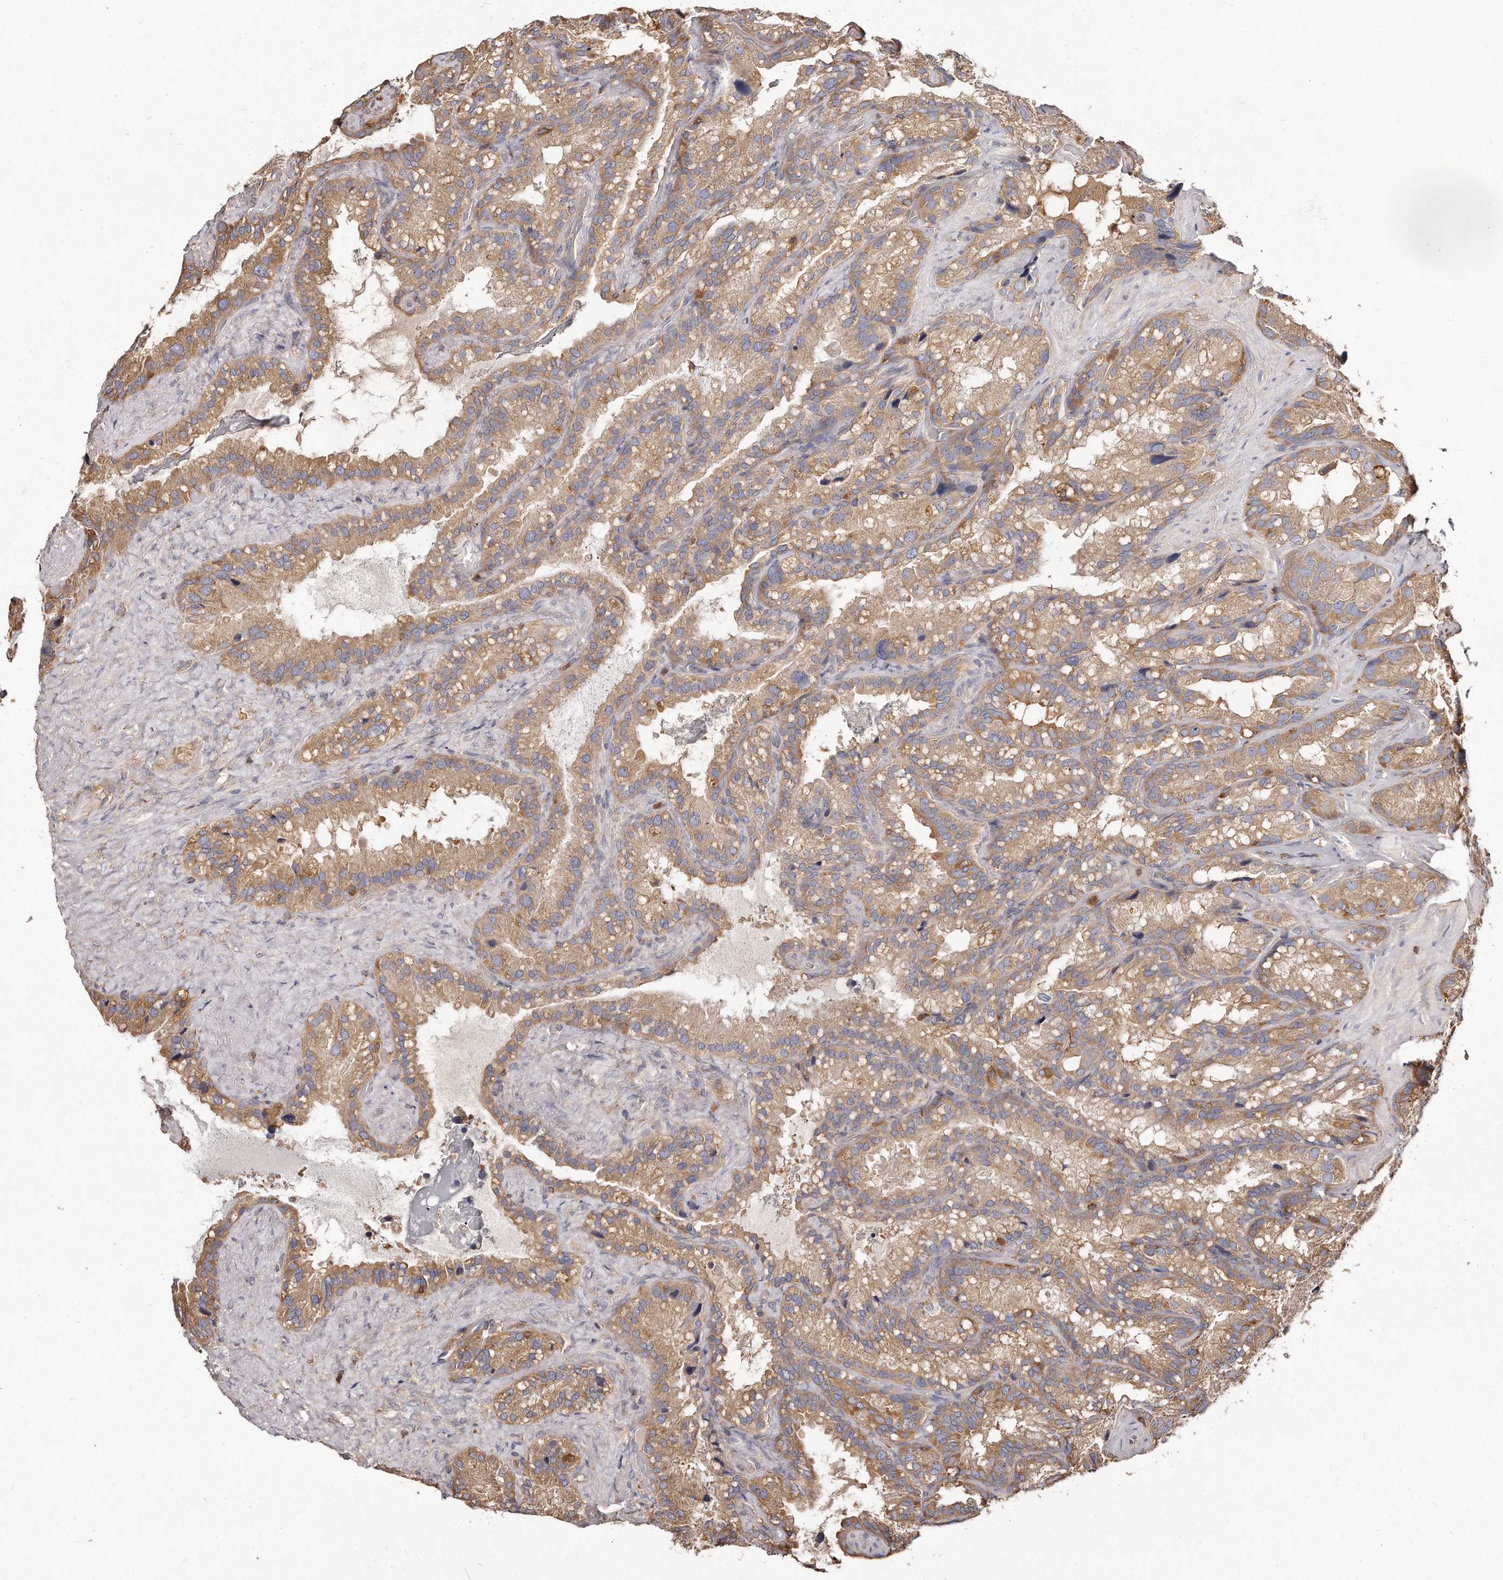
{"staining": {"intensity": "moderate", "quantity": ">75%", "location": "cytoplasmic/membranous"}, "tissue": "seminal vesicle", "cell_type": "Glandular cells", "image_type": "normal", "snomed": [{"axis": "morphology", "description": "Normal tissue, NOS"}, {"axis": "topography", "description": "Prostate"}, {"axis": "topography", "description": "Seminal veicle"}], "caption": "Protein expression analysis of unremarkable seminal vesicle displays moderate cytoplasmic/membranous positivity in about >75% of glandular cells.", "gene": "CAP1", "patient": {"sex": "male", "age": 68}}